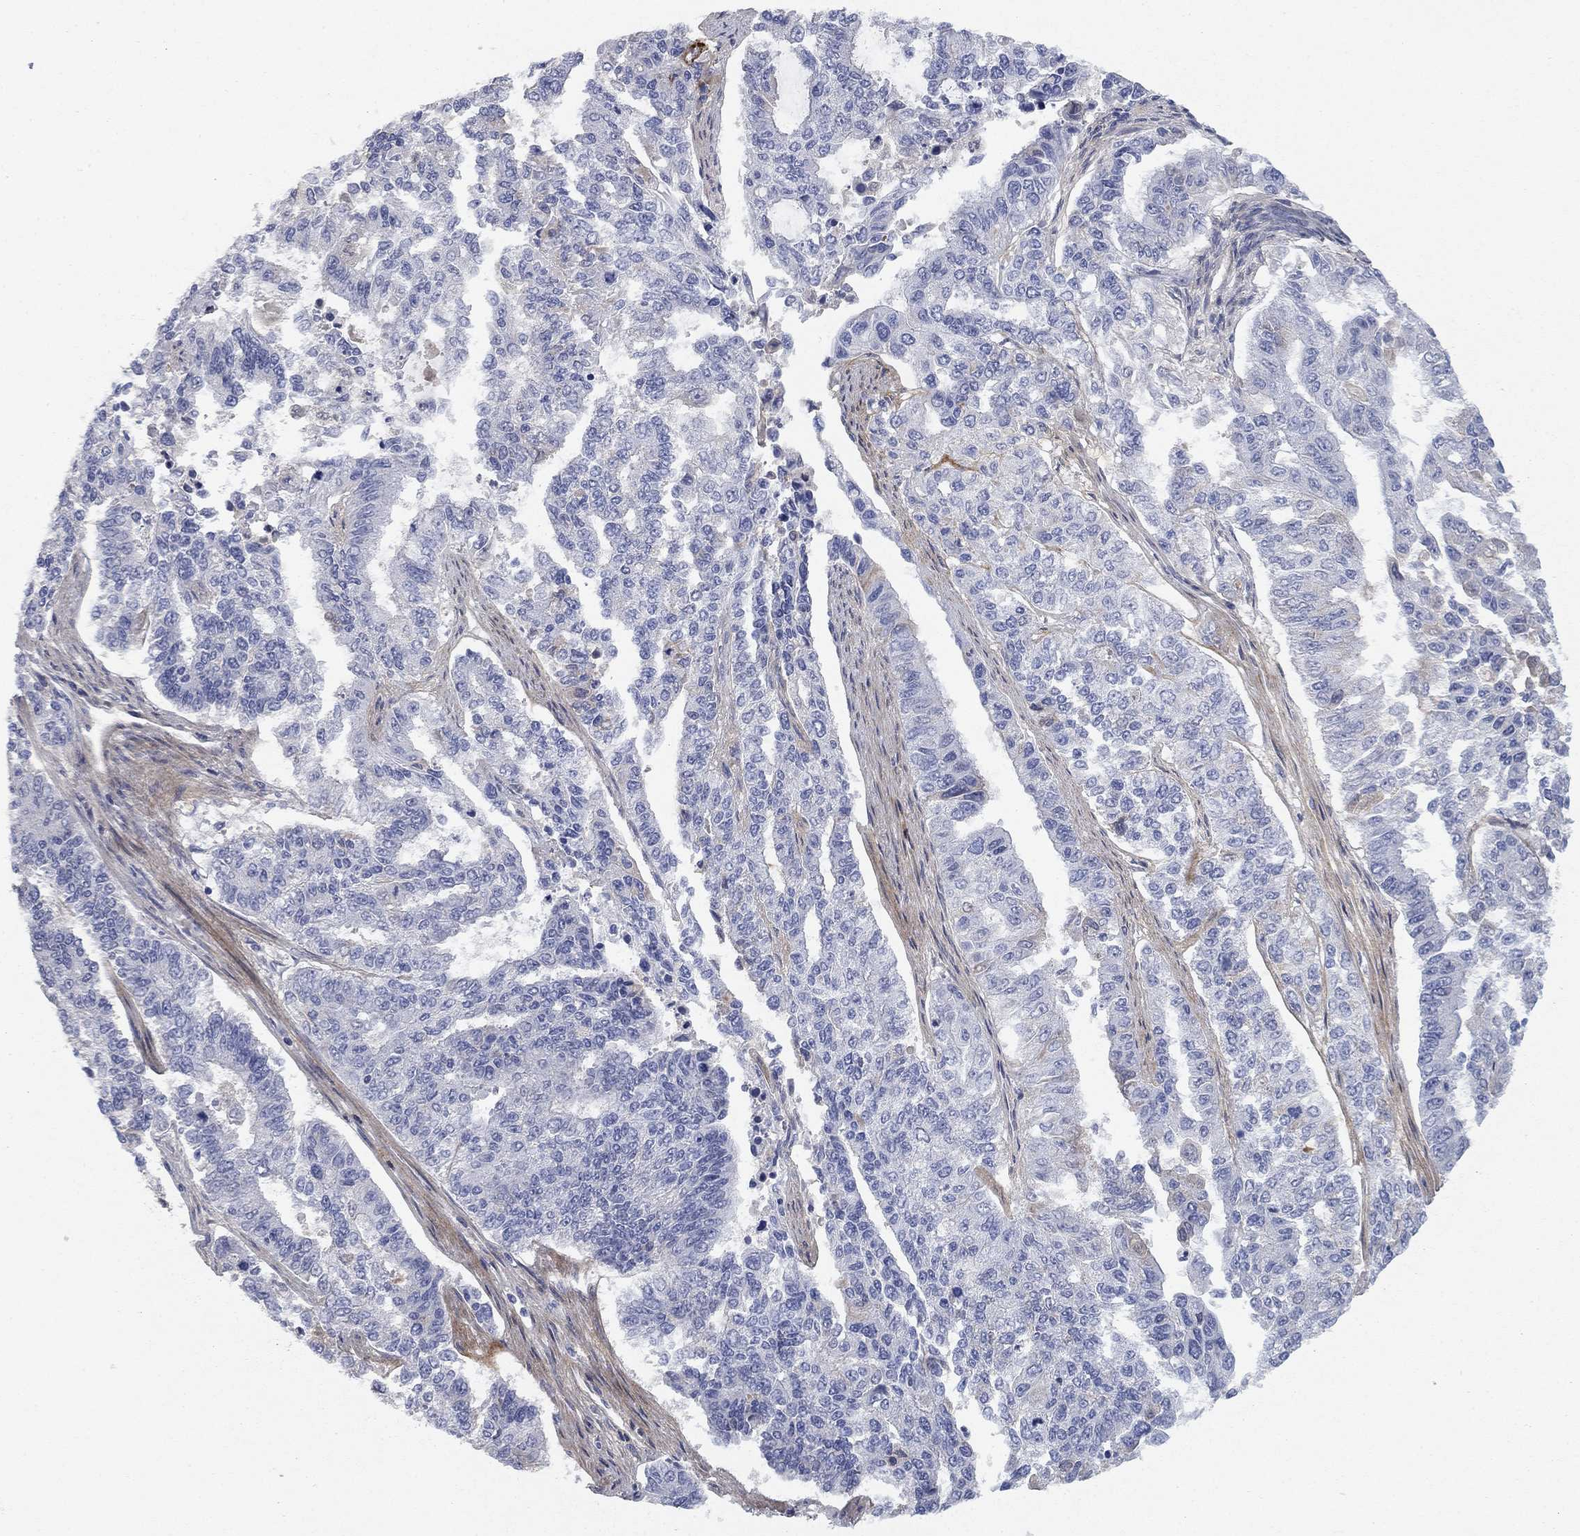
{"staining": {"intensity": "negative", "quantity": "none", "location": "none"}, "tissue": "endometrial cancer", "cell_type": "Tumor cells", "image_type": "cancer", "snomed": [{"axis": "morphology", "description": "Adenocarcinoma, NOS"}, {"axis": "topography", "description": "Uterus"}], "caption": "Protein analysis of endometrial adenocarcinoma demonstrates no significant expression in tumor cells.", "gene": "TMEM249", "patient": {"sex": "female", "age": 59}}